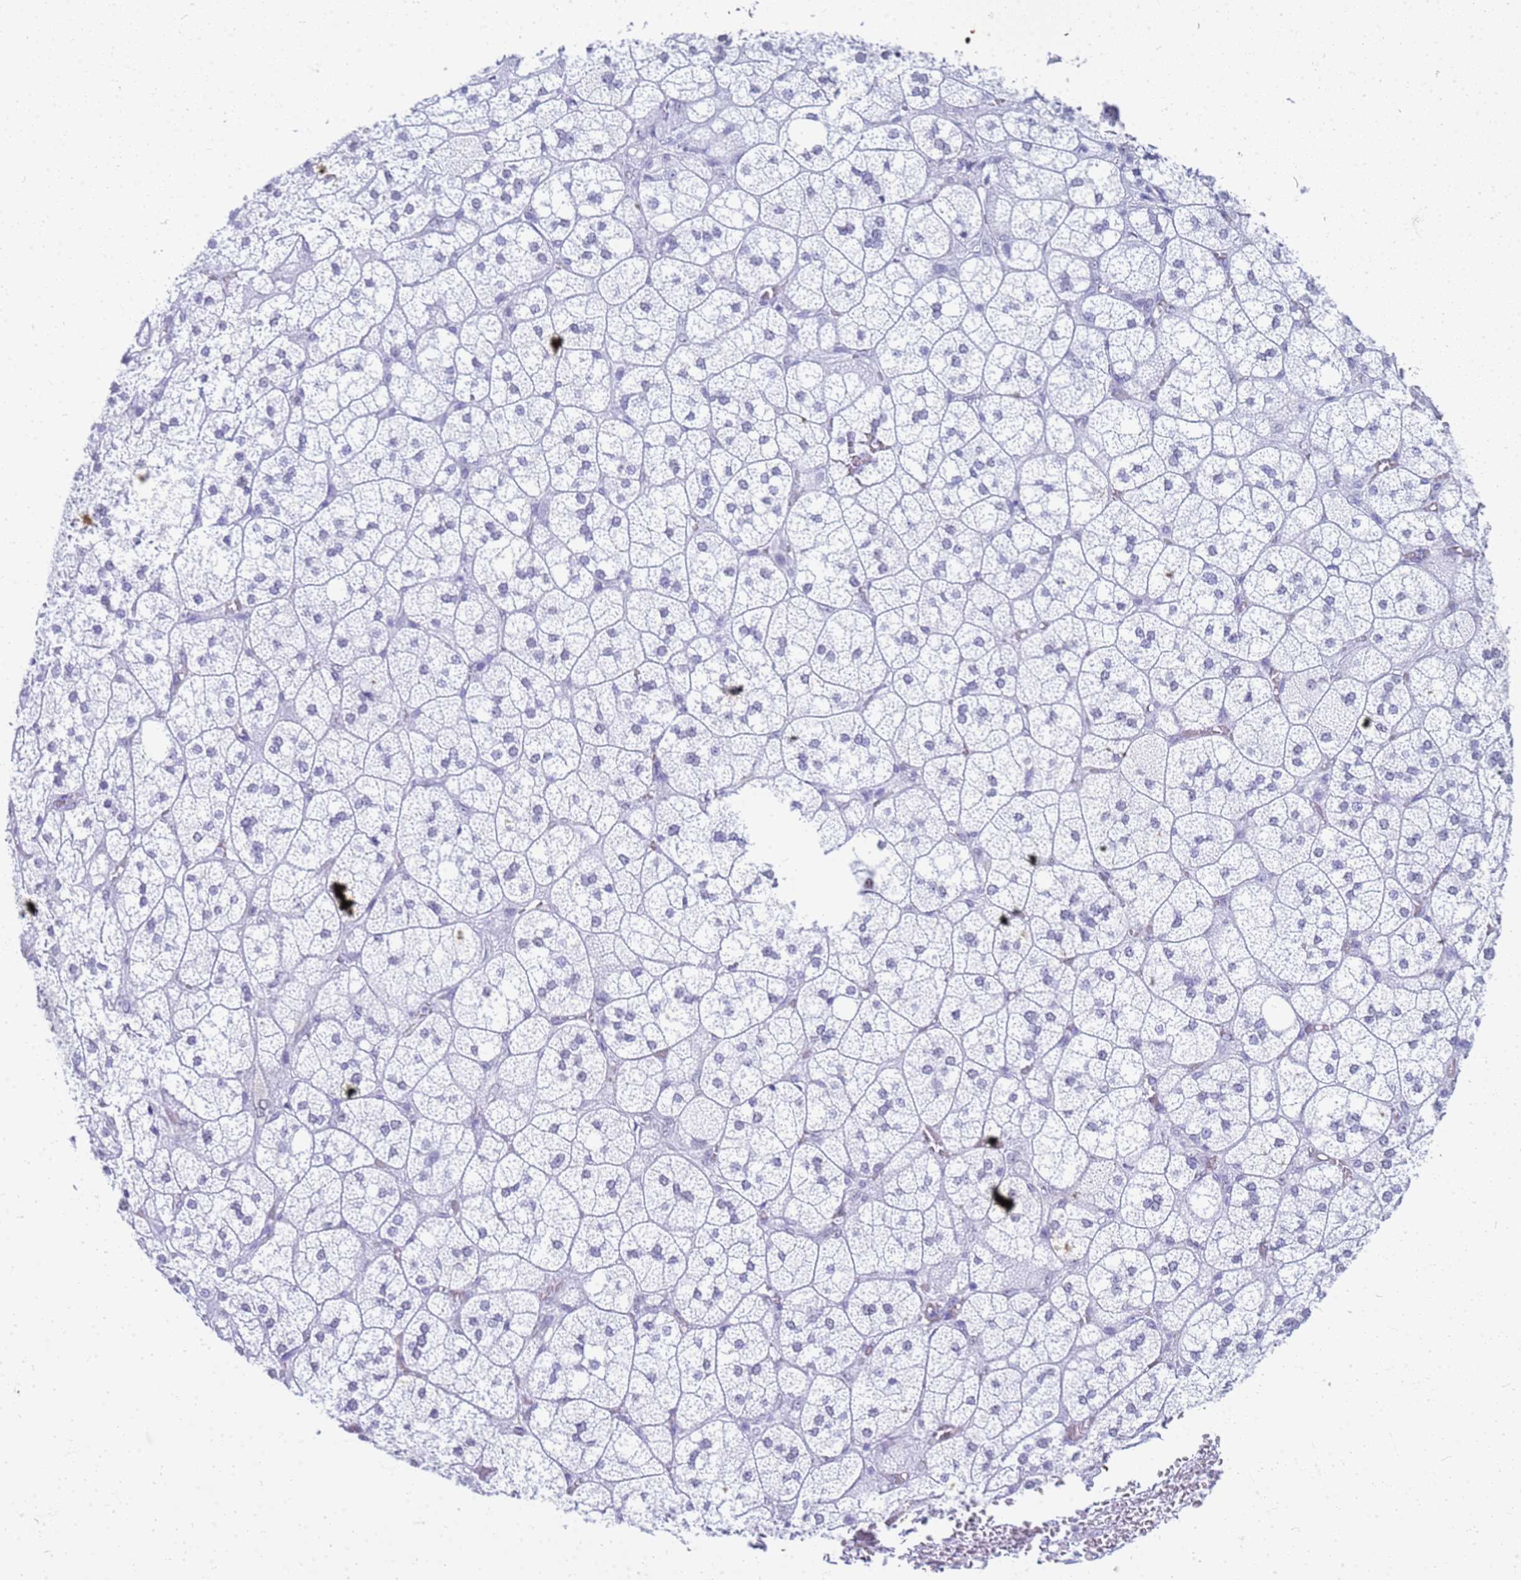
{"staining": {"intensity": "negative", "quantity": "none", "location": "none"}, "tissue": "adrenal gland", "cell_type": "Glandular cells", "image_type": "normal", "snomed": [{"axis": "morphology", "description": "Normal tissue, NOS"}, {"axis": "topography", "description": "Adrenal gland"}], "caption": "An image of human adrenal gland is negative for staining in glandular cells. (DAB (3,3'-diaminobenzidine) immunohistochemistry with hematoxylin counter stain).", "gene": "SLC7A9", "patient": {"sex": "male", "age": 61}}